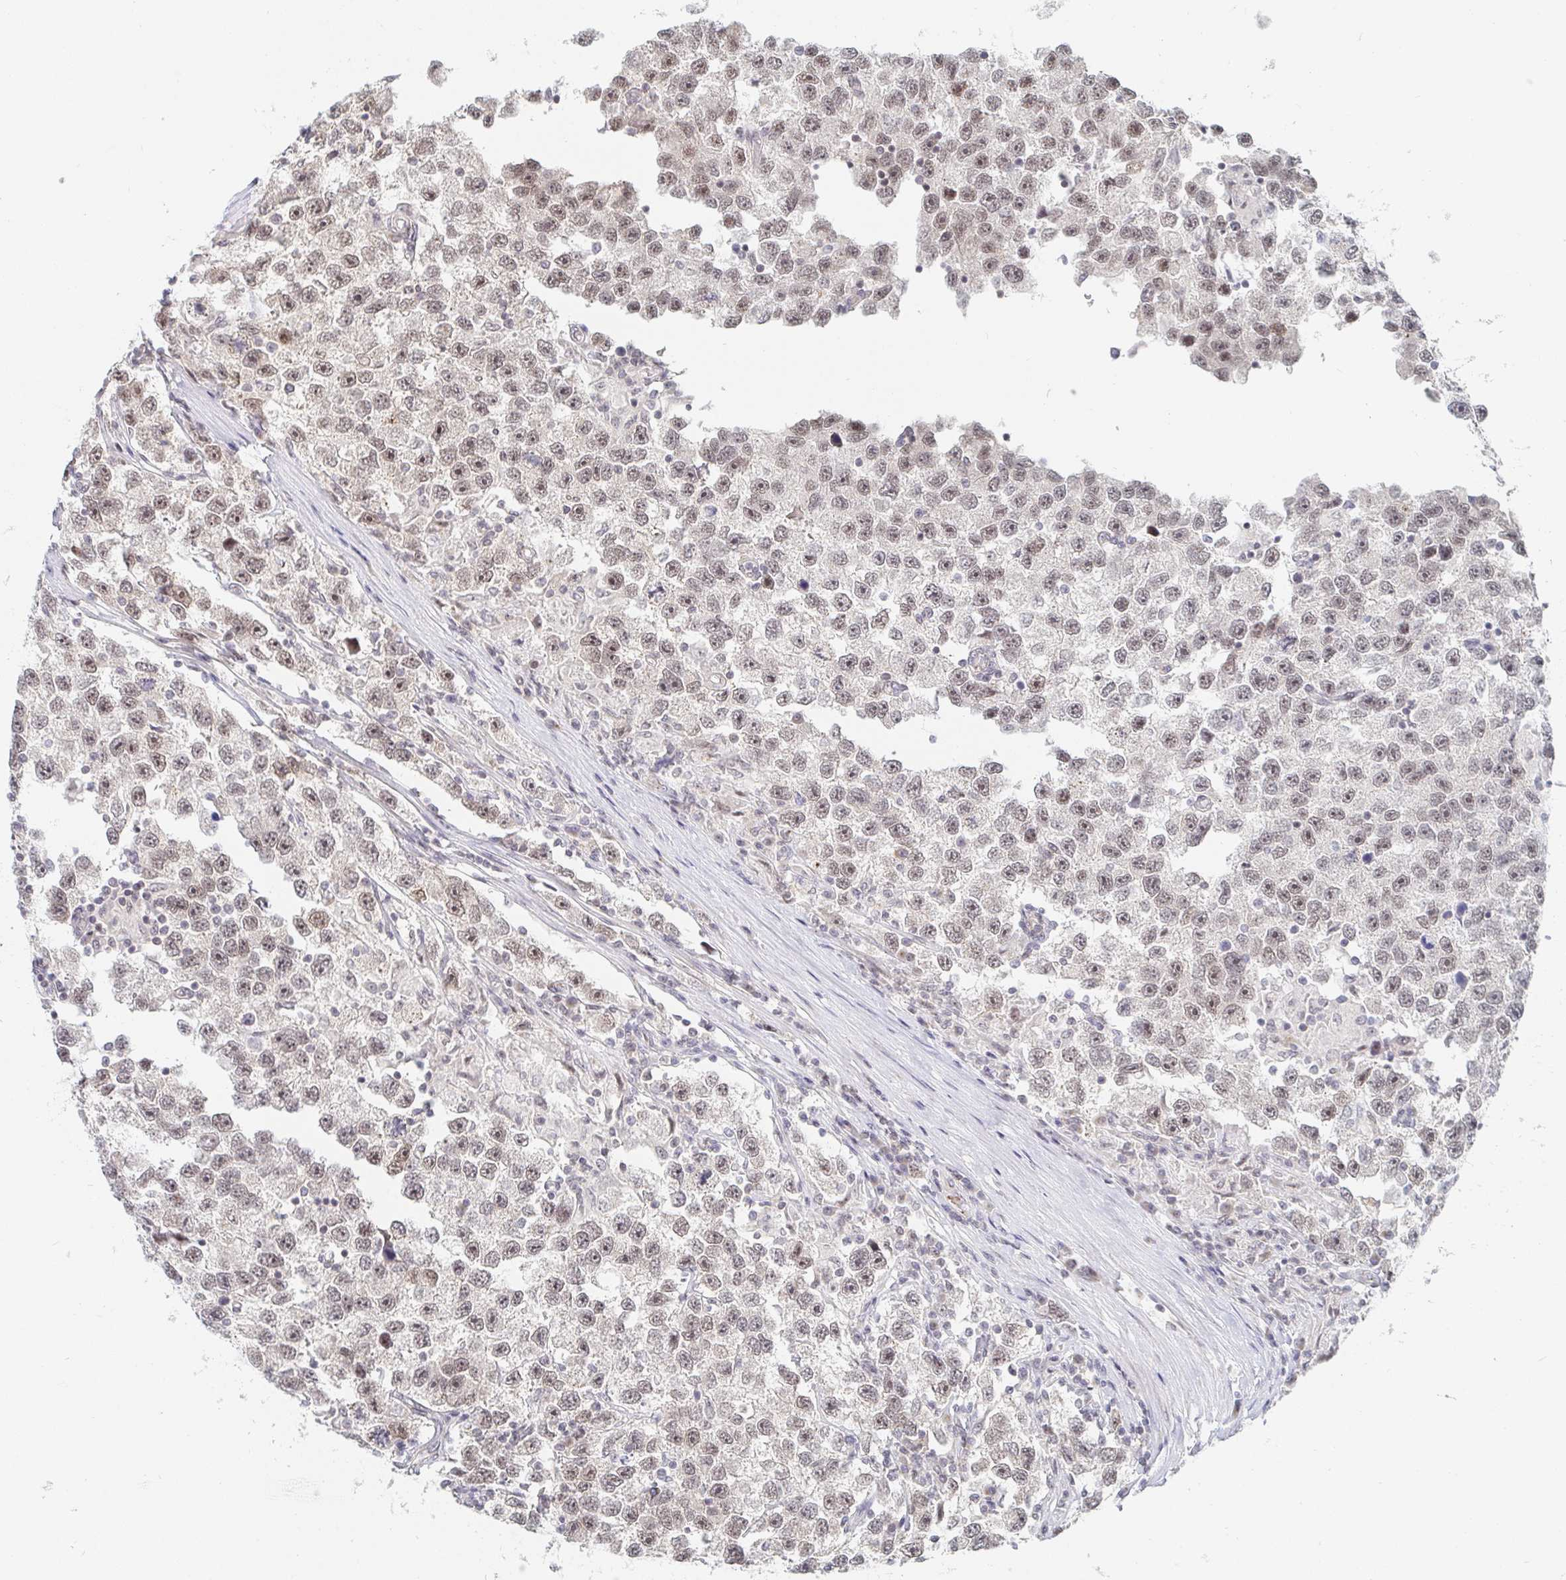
{"staining": {"intensity": "moderate", "quantity": ">75%", "location": "nuclear"}, "tissue": "testis cancer", "cell_type": "Tumor cells", "image_type": "cancer", "snomed": [{"axis": "morphology", "description": "Seminoma, NOS"}, {"axis": "topography", "description": "Testis"}], "caption": "Protein staining by immunohistochemistry shows moderate nuclear positivity in about >75% of tumor cells in seminoma (testis).", "gene": "CHD2", "patient": {"sex": "male", "age": 26}}